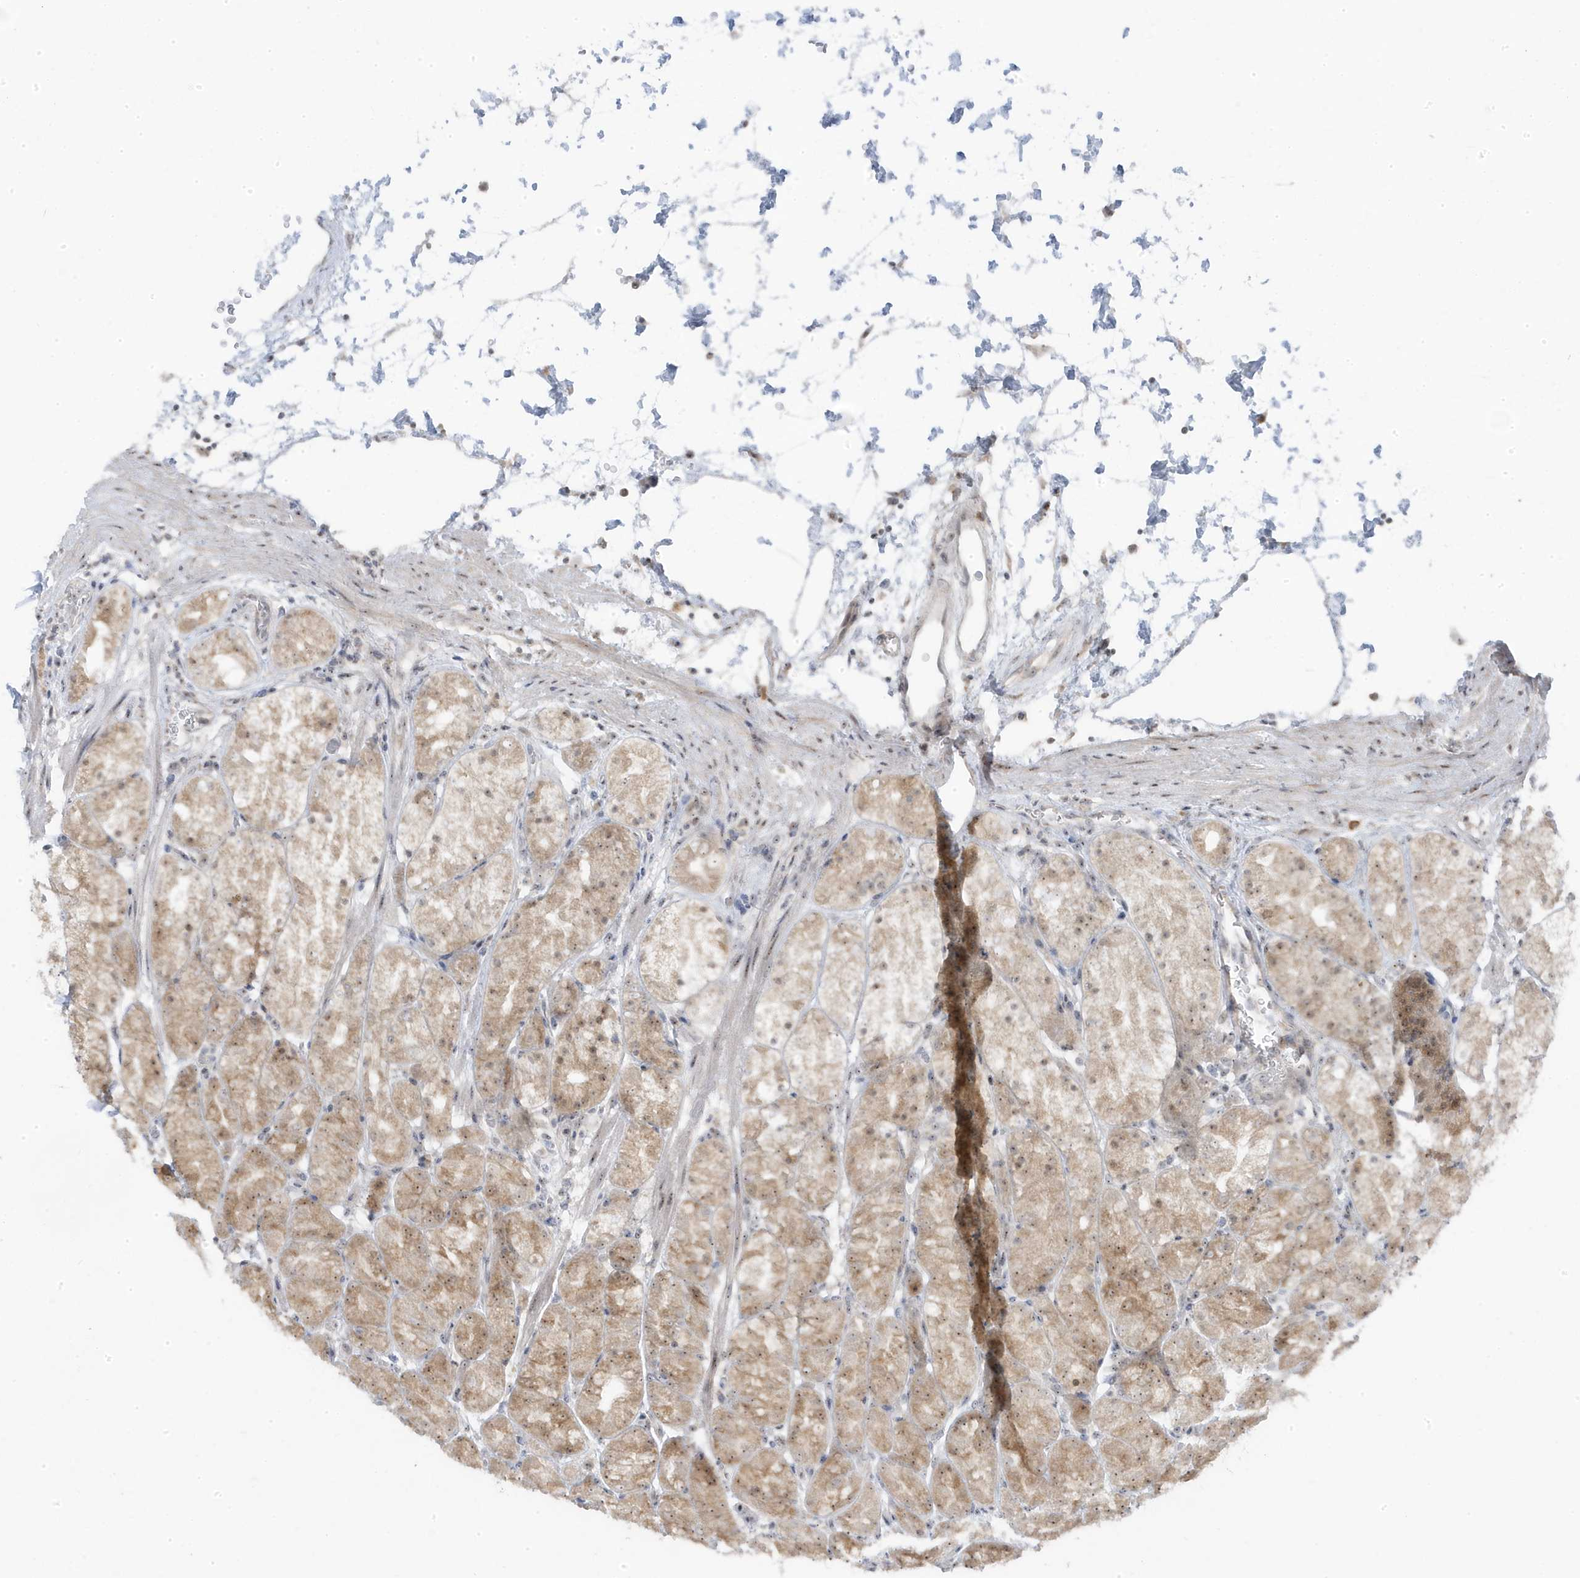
{"staining": {"intensity": "moderate", "quantity": "25%-75%", "location": "cytoplasmic/membranous,nuclear"}, "tissue": "stomach", "cell_type": "Glandular cells", "image_type": "normal", "snomed": [{"axis": "morphology", "description": "Normal tissue, NOS"}, {"axis": "topography", "description": "Stomach, upper"}], "caption": "Immunohistochemistry of benign stomach displays medium levels of moderate cytoplasmic/membranous,nuclear staining in about 25%-75% of glandular cells.", "gene": "TSEN15", "patient": {"sex": "male", "age": 48}}